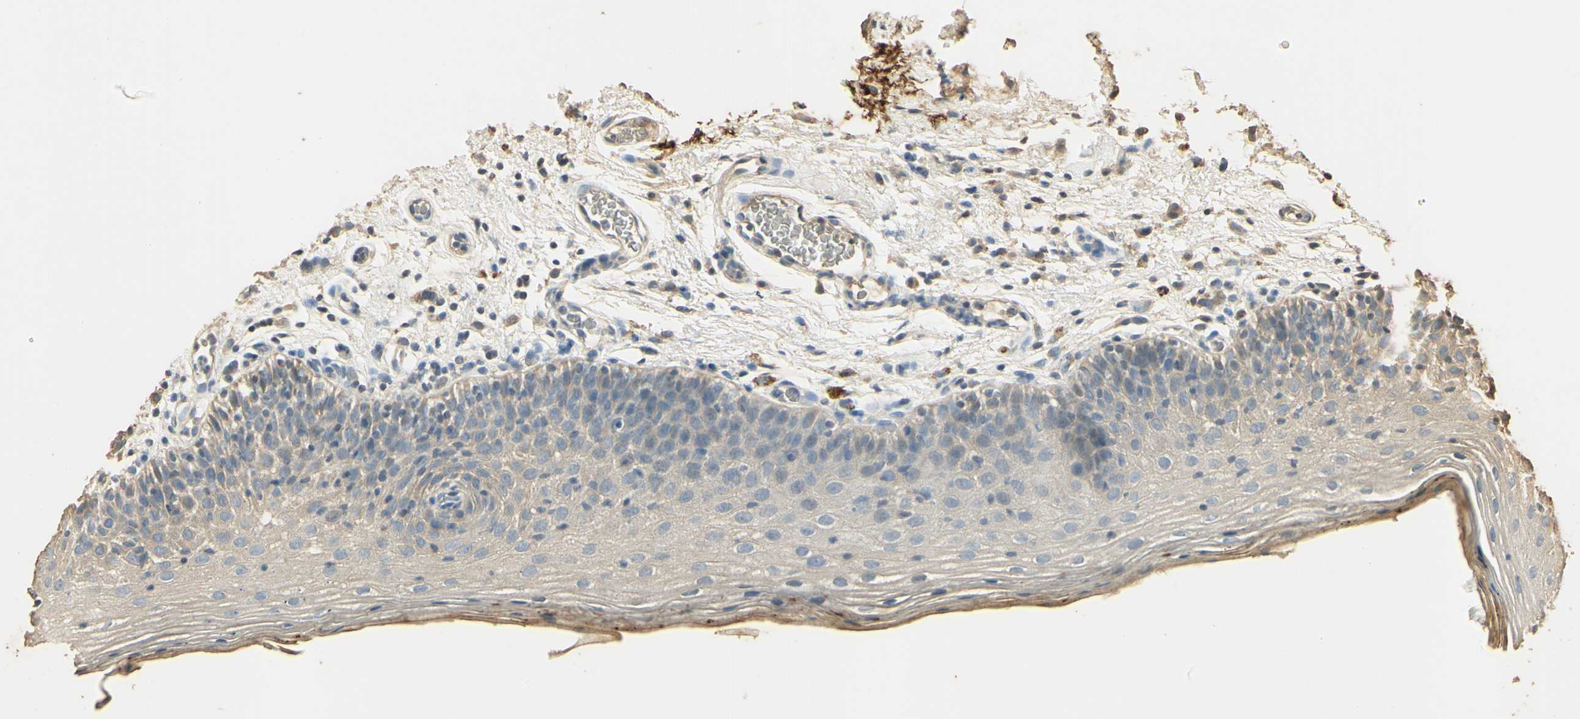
{"staining": {"intensity": "moderate", "quantity": "<25%", "location": "cytoplasmic/membranous"}, "tissue": "oral mucosa", "cell_type": "Squamous epithelial cells", "image_type": "normal", "snomed": [{"axis": "morphology", "description": "Normal tissue, NOS"}, {"axis": "morphology", "description": "Squamous cell carcinoma, NOS"}, {"axis": "topography", "description": "Skeletal muscle"}, {"axis": "topography", "description": "Oral tissue"}], "caption": "Moderate cytoplasmic/membranous expression for a protein is present in approximately <25% of squamous epithelial cells of unremarkable oral mucosa using immunohistochemistry (IHC).", "gene": "ARHGEF17", "patient": {"sex": "male", "age": 71}}